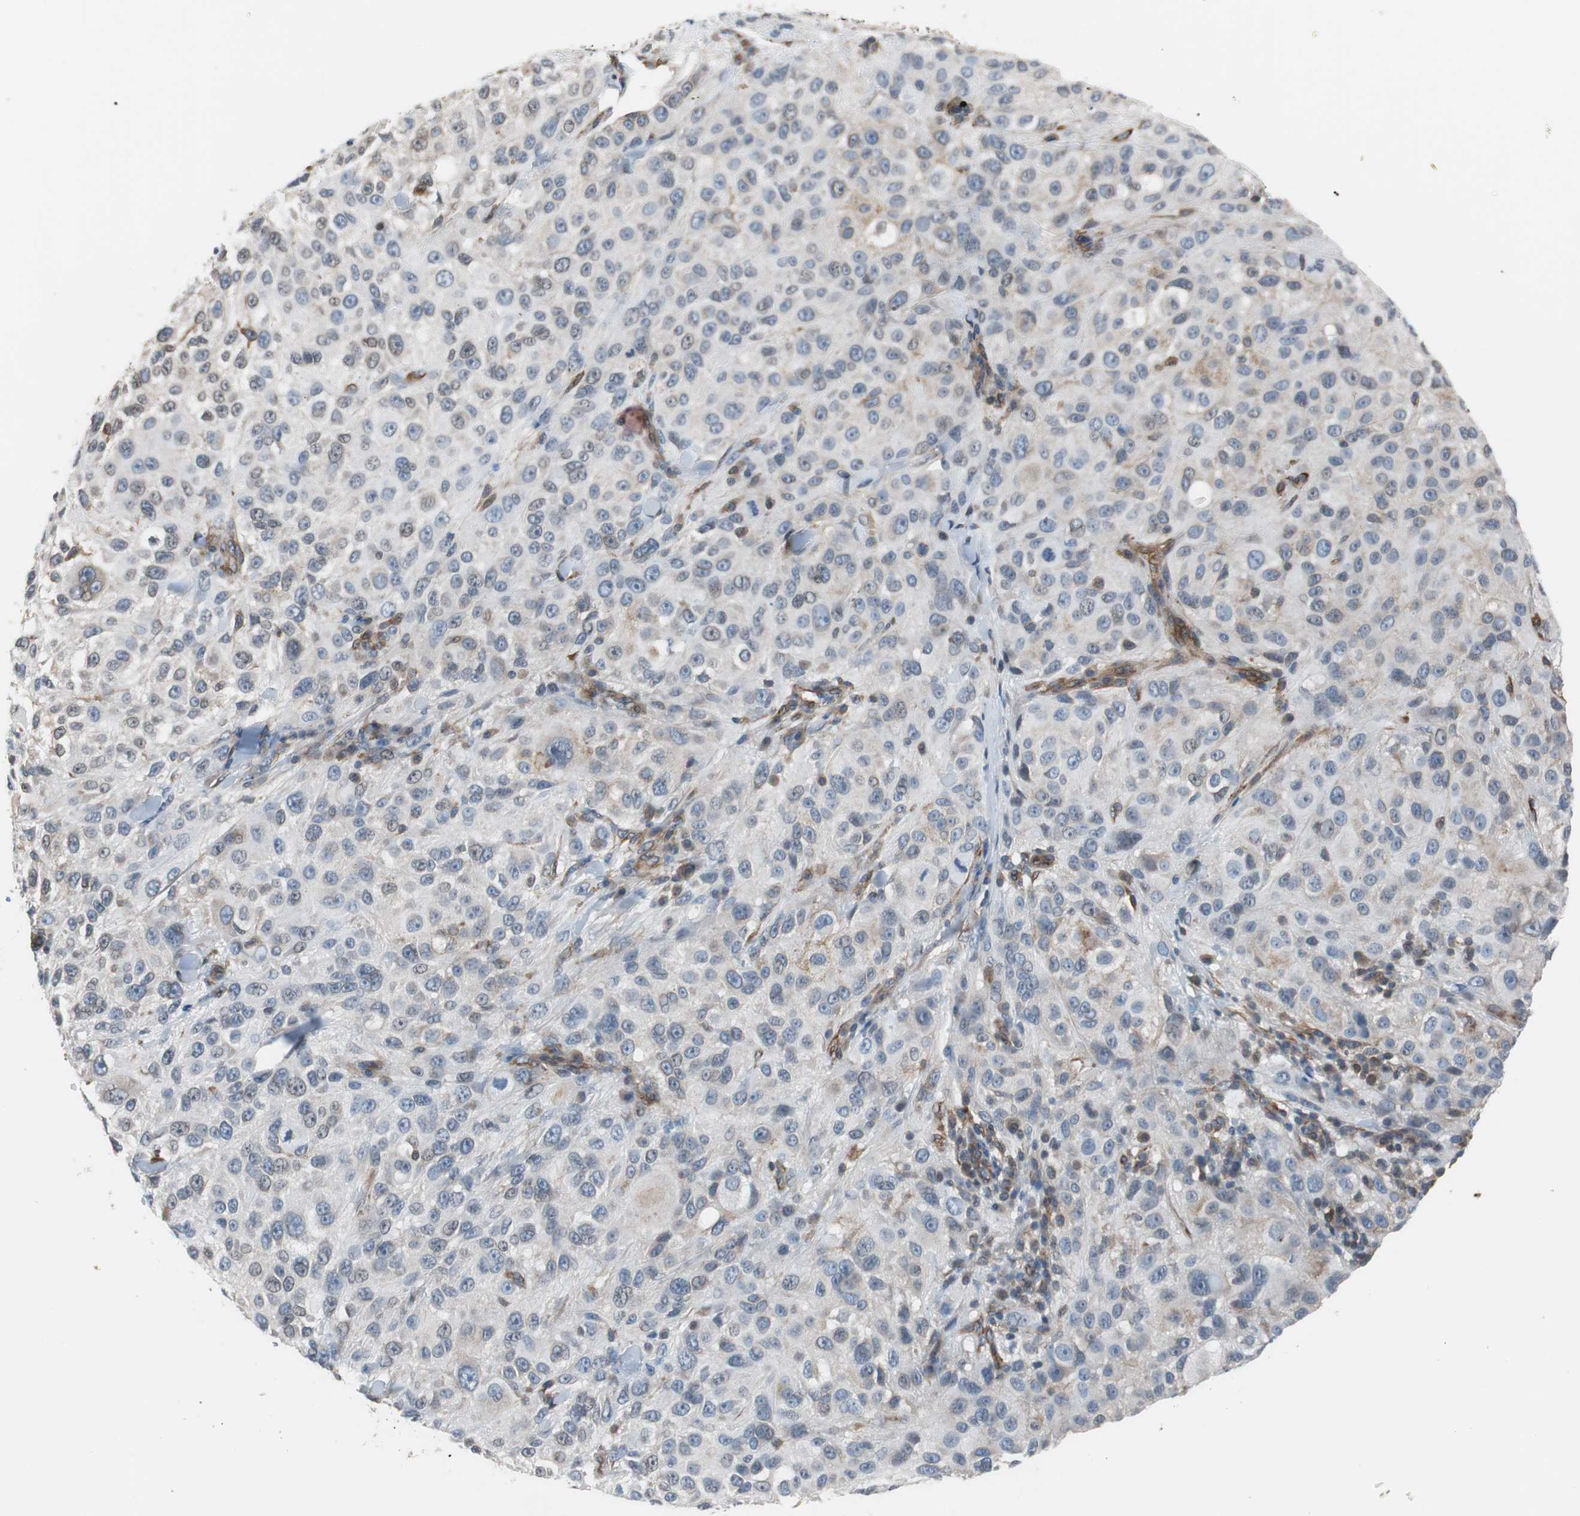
{"staining": {"intensity": "weak", "quantity": "<25%", "location": "cytoplasmic/membranous"}, "tissue": "melanoma", "cell_type": "Tumor cells", "image_type": "cancer", "snomed": [{"axis": "morphology", "description": "Necrosis, NOS"}, {"axis": "morphology", "description": "Malignant melanoma, NOS"}, {"axis": "topography", "description": "Skin"}], "caption": "Image shows no protein expression in tumor cells of melanoma tissue.", "gene": "KIF3B", "patient": {"sex": "female", "age": 87}}